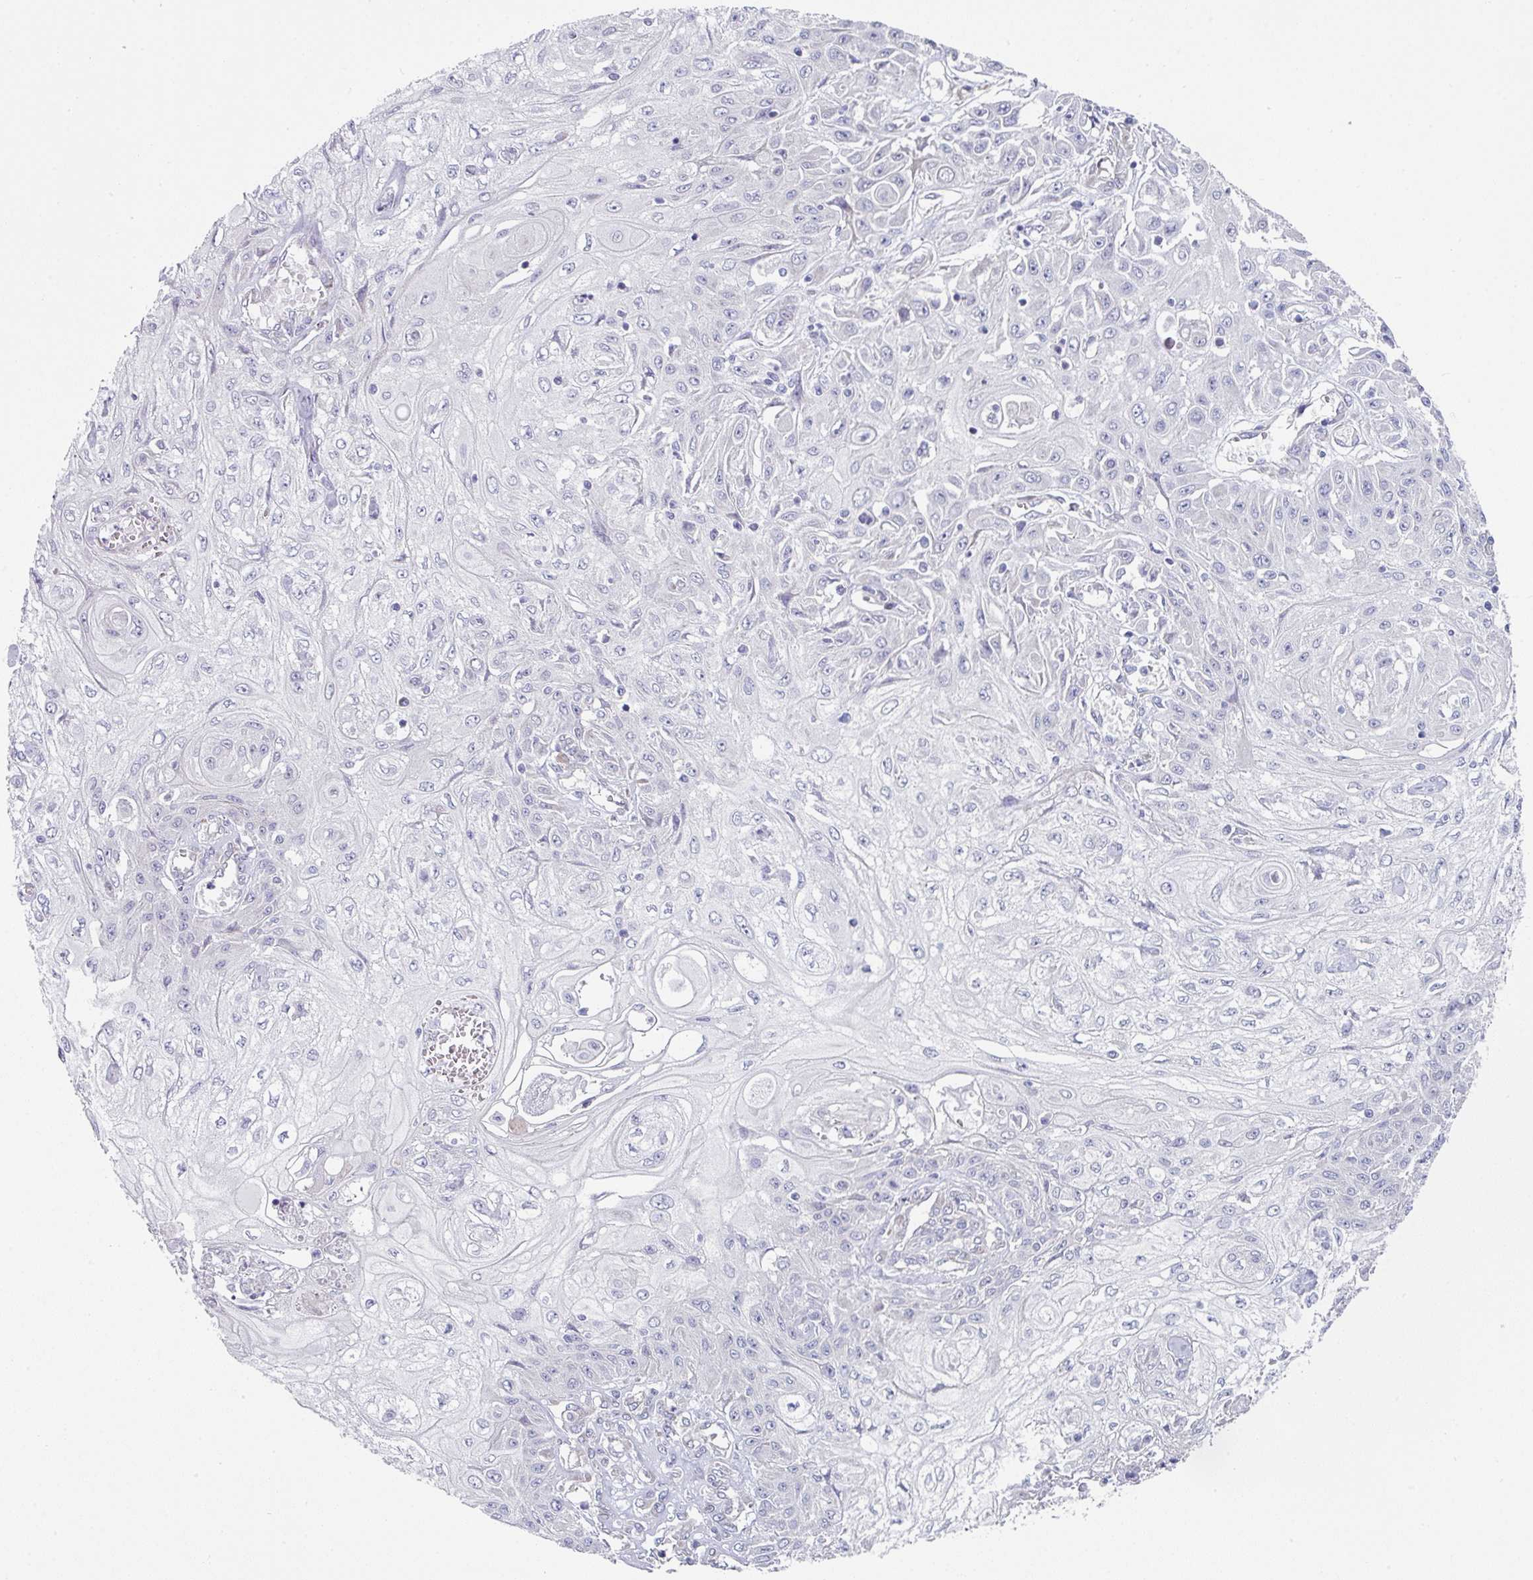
{"staining": {"intensity": "negative", "quantity": "none", "location": "none"}, "tissue": "skin cancer", "cell_type": "Tumor cells", "image_type": "cancer", "snomed": [{"axis": "morphology", "description": "Squamous cell carcinoma, NOS"}, {"axis": "morphology", "description": "Squamous cell carcinoma, metastatic, NOS"}, {"axis": "topography", "description": "Skin"}, {"axis": "topography", "description": "Lymph node"}], "caption": "Metastatic squamous cell carcinoma (skin) stained for a protein using immunohistochemistry displays no staining tumor cells.", "gene": "TMED5", "patient": {"sex": "male", "age": 75}}